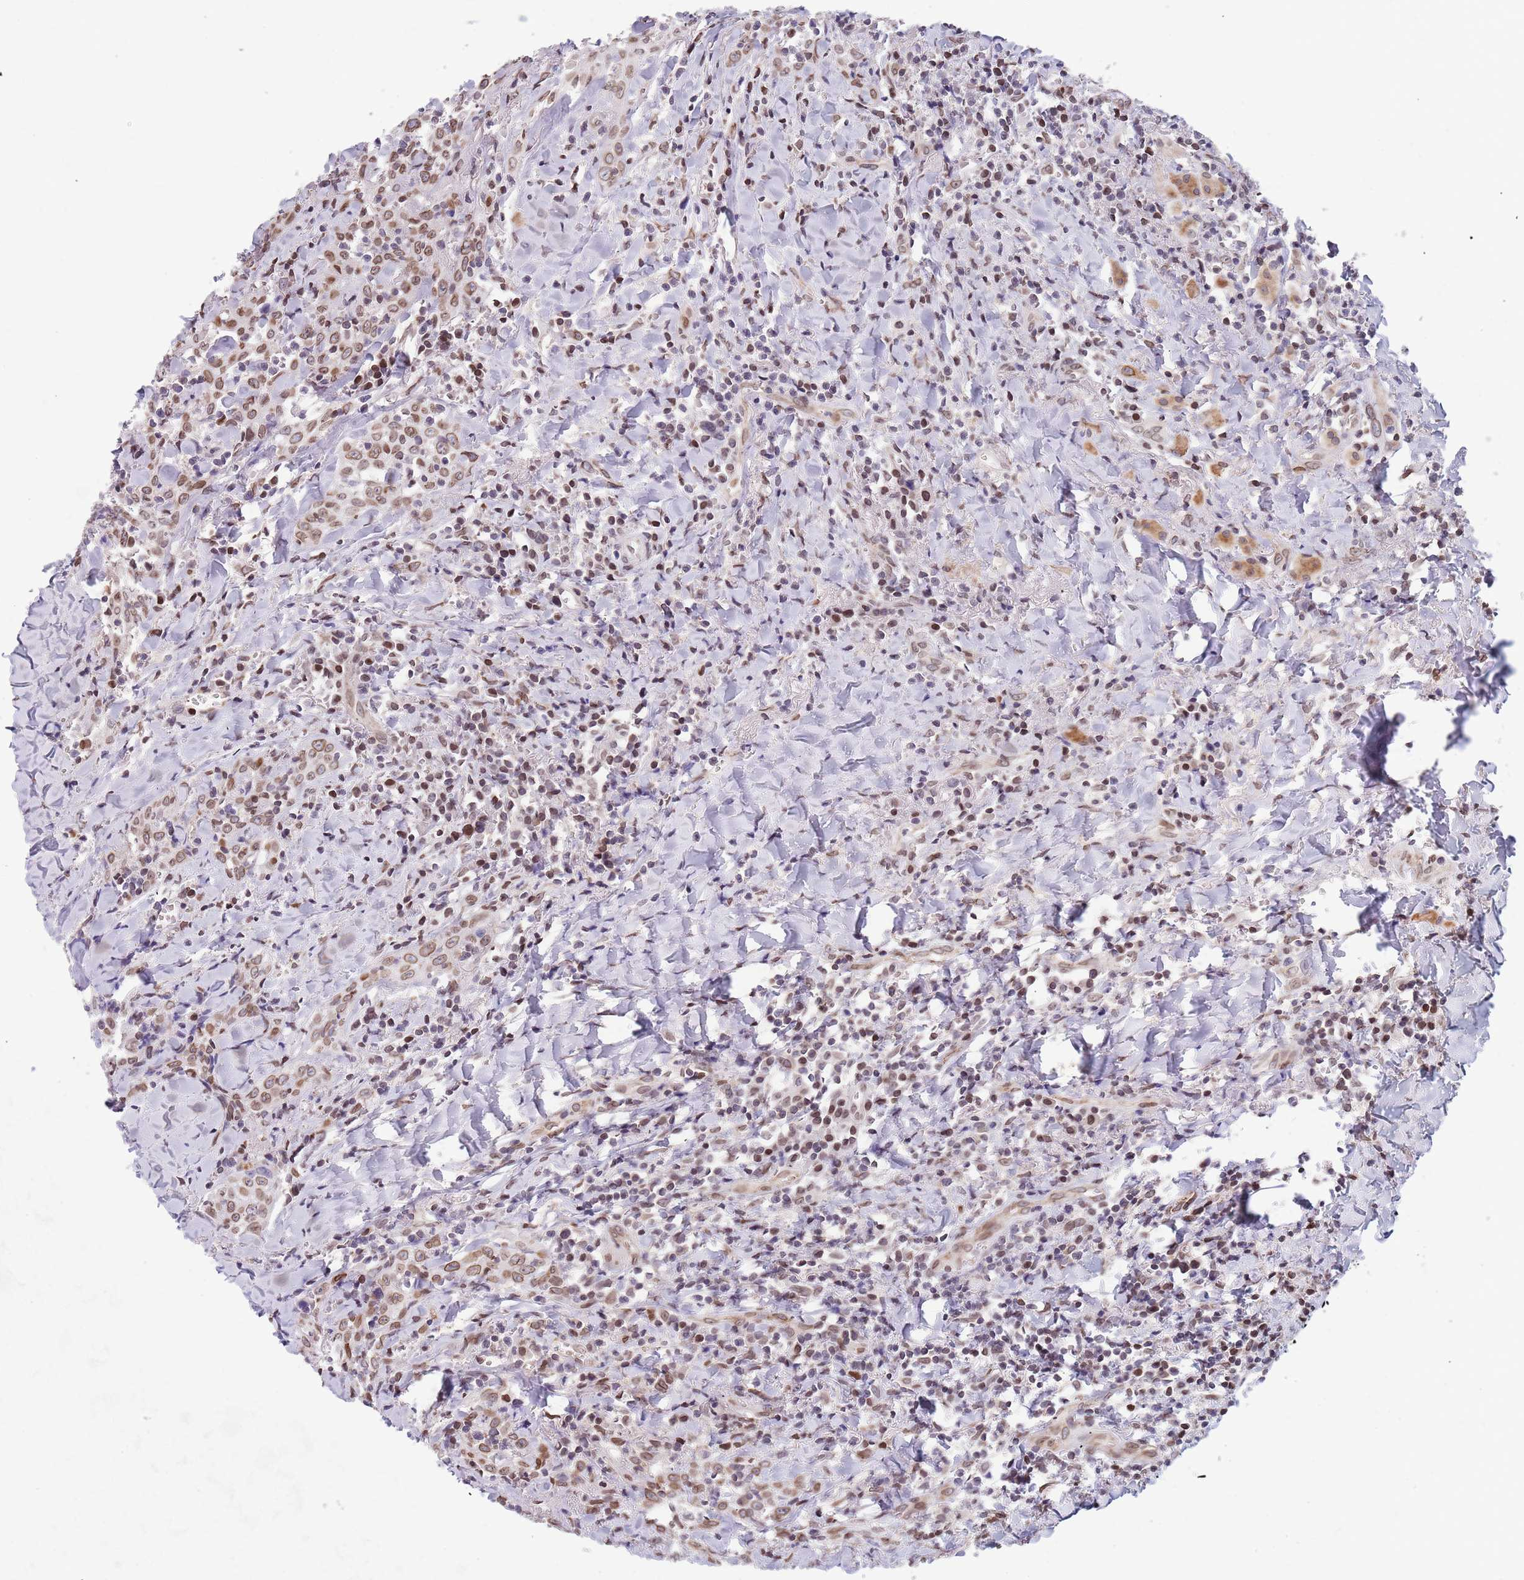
{"staining": {"intensity": "weak", "quantity": ">75%", "location": "cytoplasmic/membranous,nuclear"}, "tissue": "head and neck cancer", "cell_type": "Tumor cells", "image_type": "cancer", "snomed": [{"axis": "morphology", "description": "Squamous cell carcinoma, NOS"}, {"axis": "topography", "description": "Head-Neck"}], "caption": "DAB immunohistochemical staining of human head and neck cancer shows weak cytoplasmic/membranous and nuclear protein staining in approximately >75% of tumor cells.", "gene": "KLHDC2", "patient": {"sex": "female", "age": 70}}